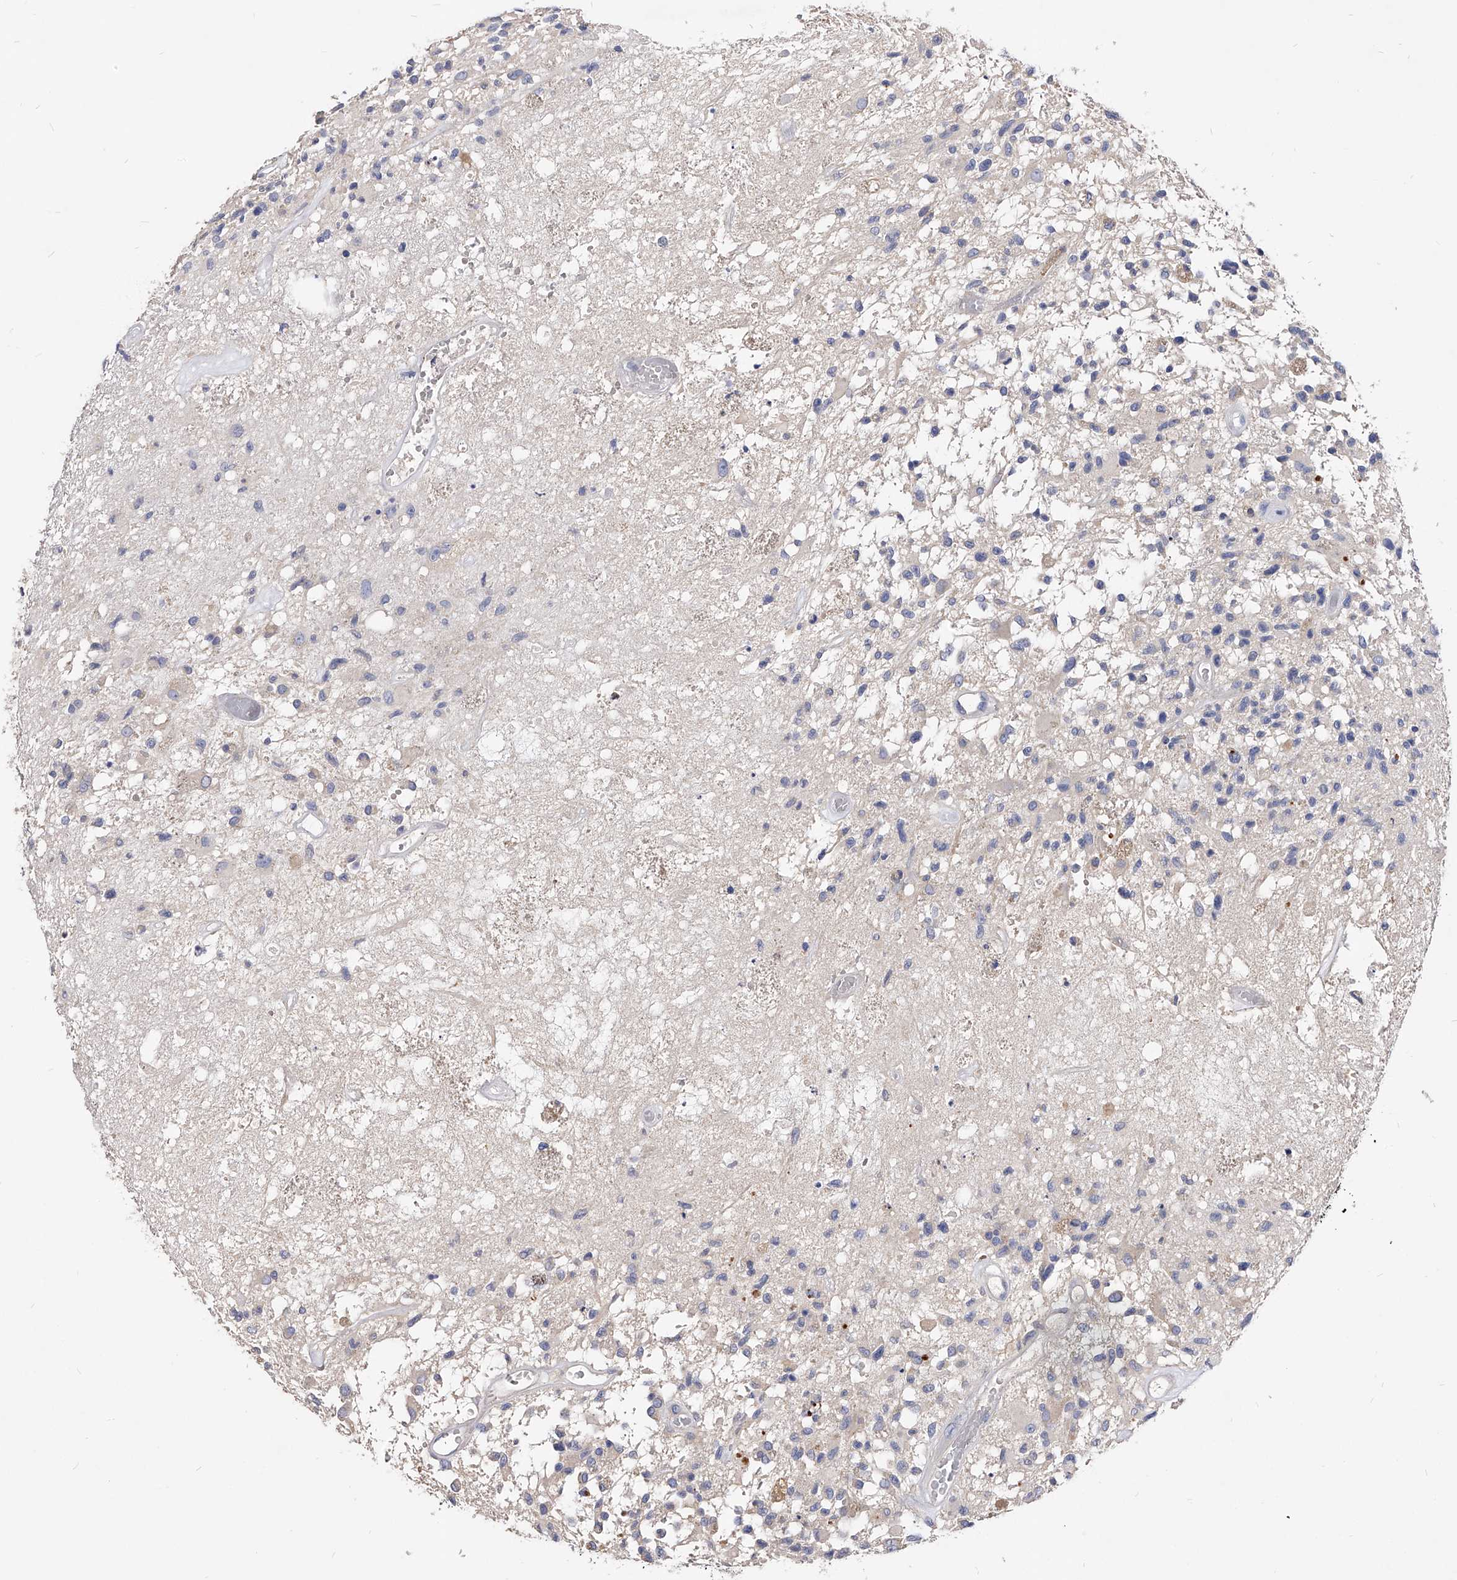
{"staining": {"intensity": "negative", "quantity": "none", "location": "none"}, "tissue": "glioma", "cell_type": "Tumor cells", "image_type": "cancer", "snomed": [{"axis": "morphology", "description": "Glioma, malignant, High grade"}, {"axis": "morphology", "description": "Glioblastoma, NOS"}, {"axis": "topography", "description": "Brain"}], "caption": "A micrograph of glioblastoma stained for a protein reveals no brown staining in tumor cells. (DAB IHC visualized using brightfield microscopy, high magnification).", "gene": "APEH", "patient": {"sex": "male", "age": 60}}